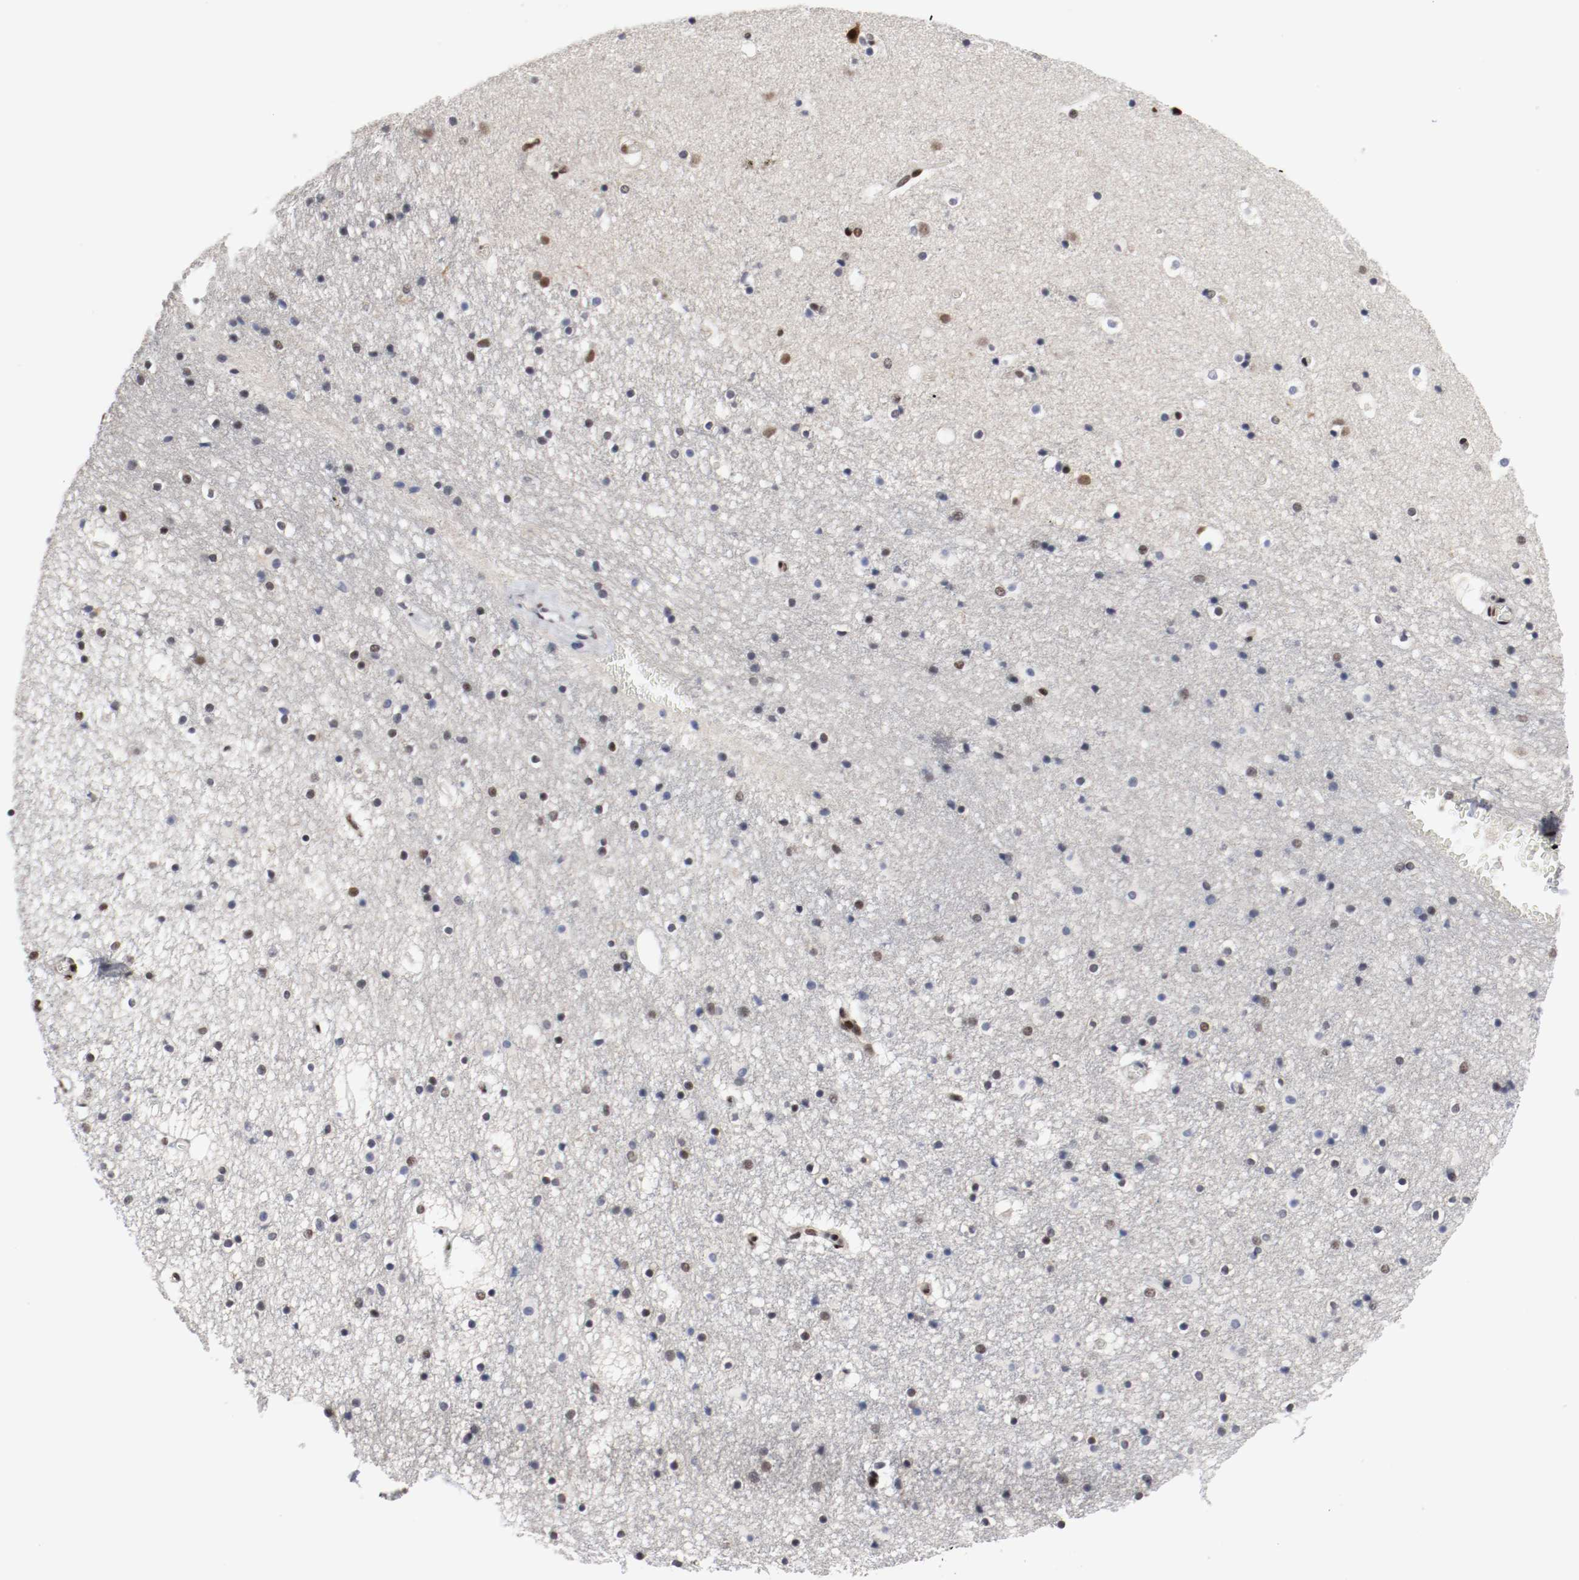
{"staining": {"intensity": "moderate", "quantity": "25%-75%", "location": "nuclear"}, "tissue": "caudate", "cell_type": "Glial cells", "image_type": "normal", "snomed": [{"axis": "morphology", "description": "Normal tissue, NOS"}, {"axis": "topography", "description": "Lateral ventricle wall"}], "caption": "A high-resolution histopathology image shows immunohistochemistry staining of unremarkable caudate, which shows moderate nuclear expression in about 25%-75% of glial cells.", "gene": "MEF2D", "patient": {"sex": "male", "age": 45}}